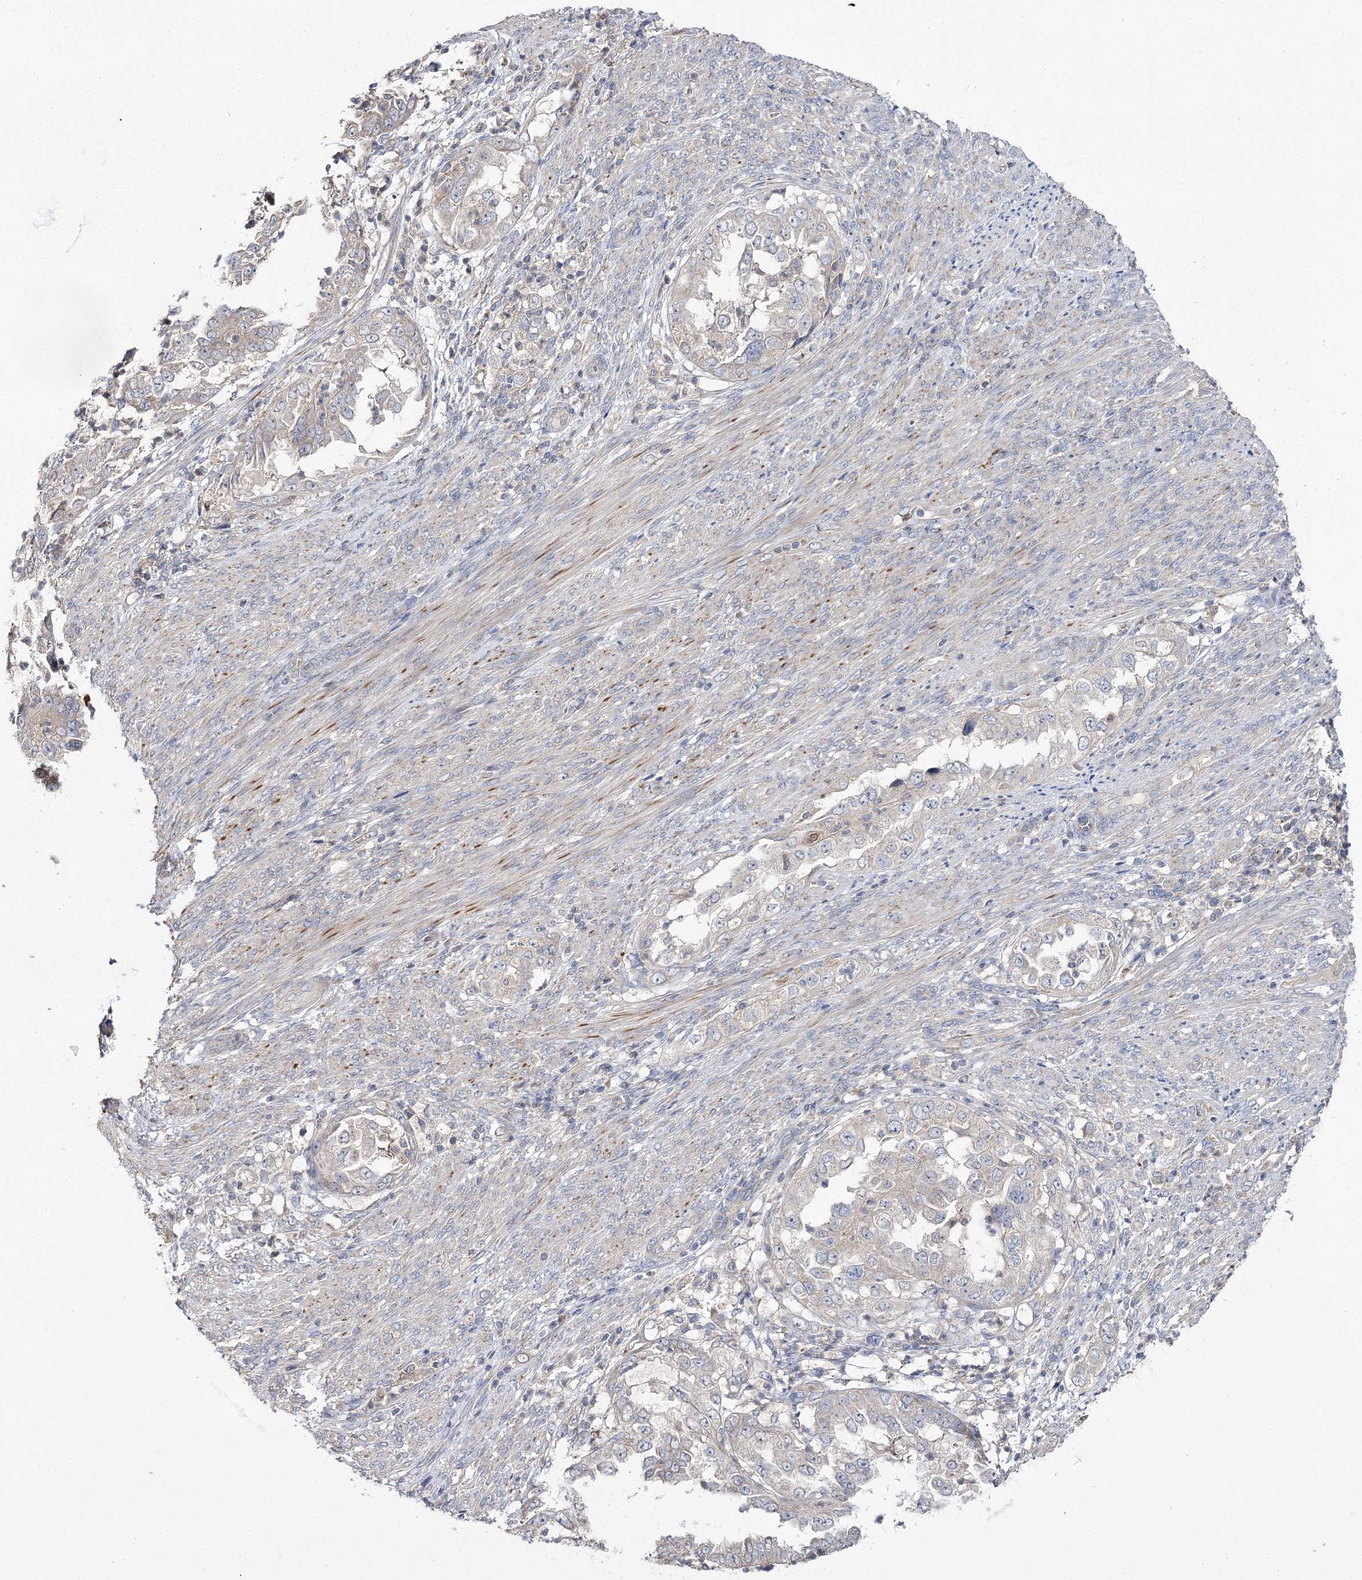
{"staining": {"intensity": "negative", "quantity": "none", "location": "none"}, "tissue": "endometrial cancer", "cell_type": "Tumor cells", "image_type": "cancer", "snomed": [{"axis": "morphology", "description": "Adenocarcinoma, NOS"}, {"axis": "topography", "description": "Endometrium"}], "caption": "This is an immunohistochemistry micrograph of human endometrial adenocarcinoma. There is no staining in tumor cells.", "gene": "AURKC", "patient": {"sex": "female", "age": 85}}